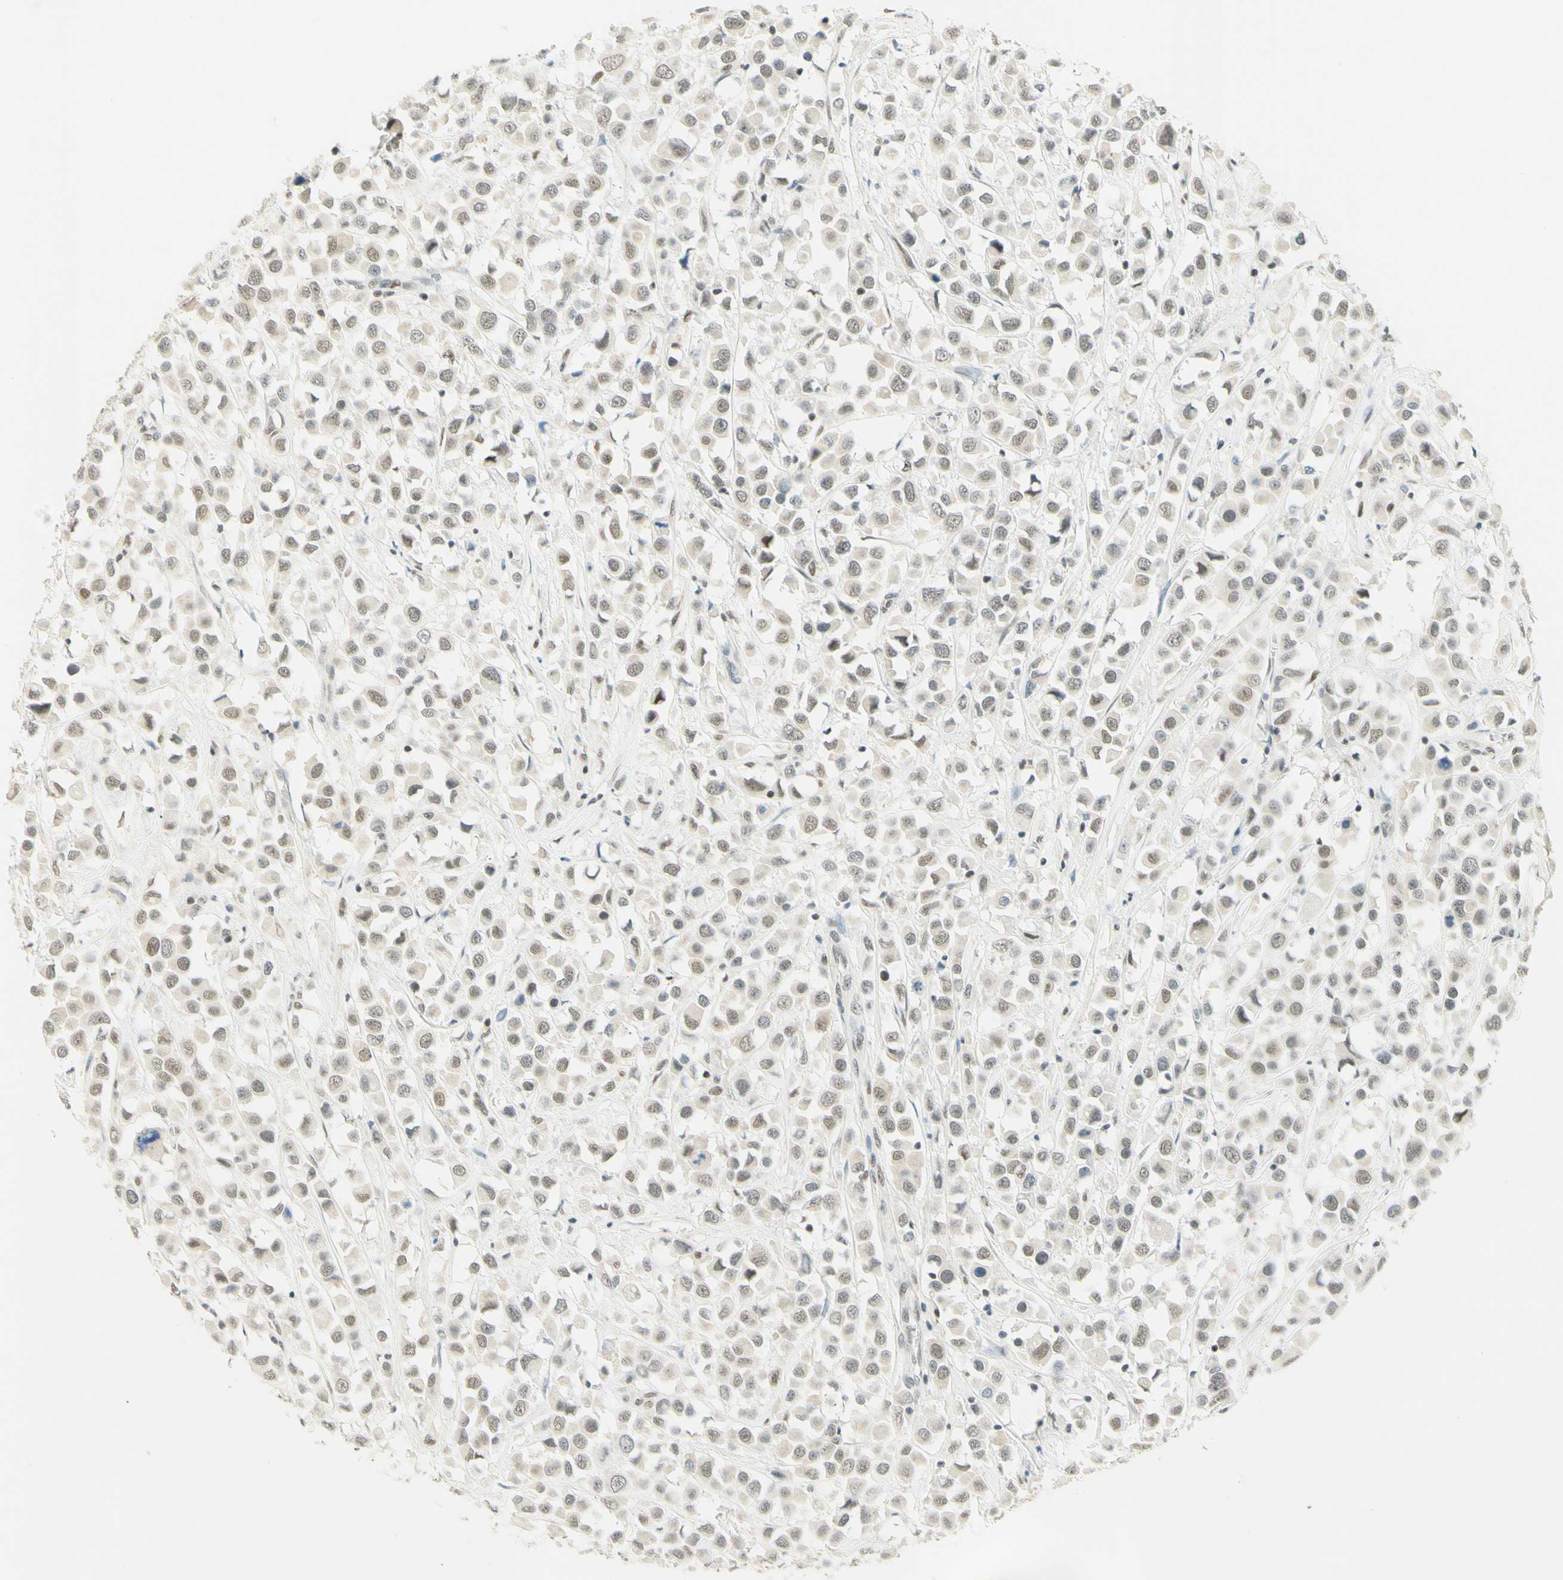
{"staining": {"intensity": "weak", "quantity": ">75%", "location": "cytoplasmic/membranous,nuclear"}, "tissue": "breast cancer", "cell_type": "Tumor cells", "image_type": "cancer", "snomed": [{"axis": "morphology", "description": "Duct carcinoma"}, {"axis": "topography", "description": "Breast"}], "caption": "DAB (3,3'-diaminobenzidine) immunohistochemical staining of human breast cancer demonstrates weak cytoplasmic/membranous and nuclear protein positivity in about >75% of tumor cells. (IHC, brightfield microscopy, high magnification).", "gene": "PMS2", "patient": {"sex": "female", "age": 61}}